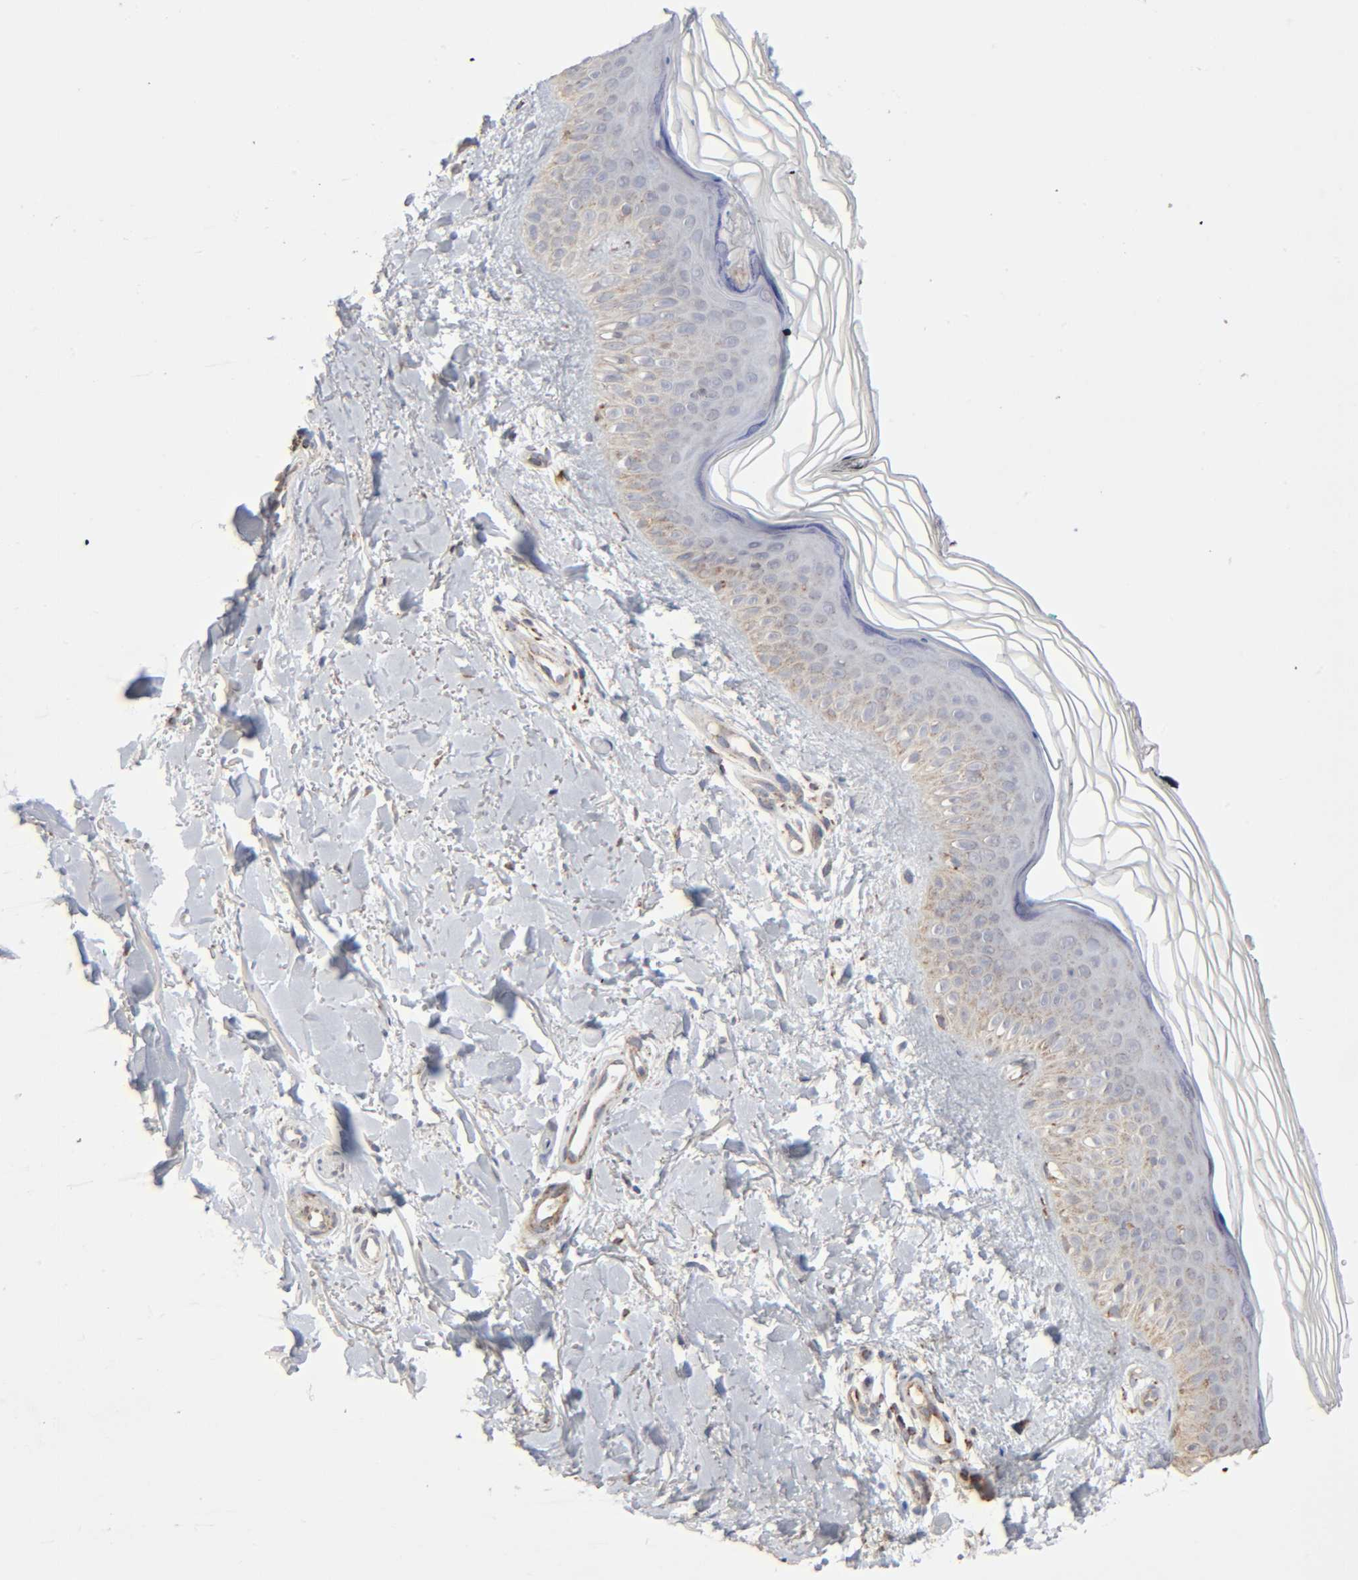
{"staining": {"intensity": "moderate", "quantity": ">75%", "location": "cytoplasmic/membranous"}, "tissue": "skin", "cell_type": "Fibroblasts", "image_type": "normal", "snomed": [{"axis": "morphology", "description": "Normal tissue, NOS"}, {"axis": "topography", "description": "Skin"}], "caption": "Immunohistochemistry (IHC) micrograph of unremarkable human skin stained for a protein (brown), which shows medium levels of moderate cytoplasmic/membranous staining in approximately >75% of fibroblasts.", "gene": "SYT16", "patient": {"sex": "female", "age": 19}}